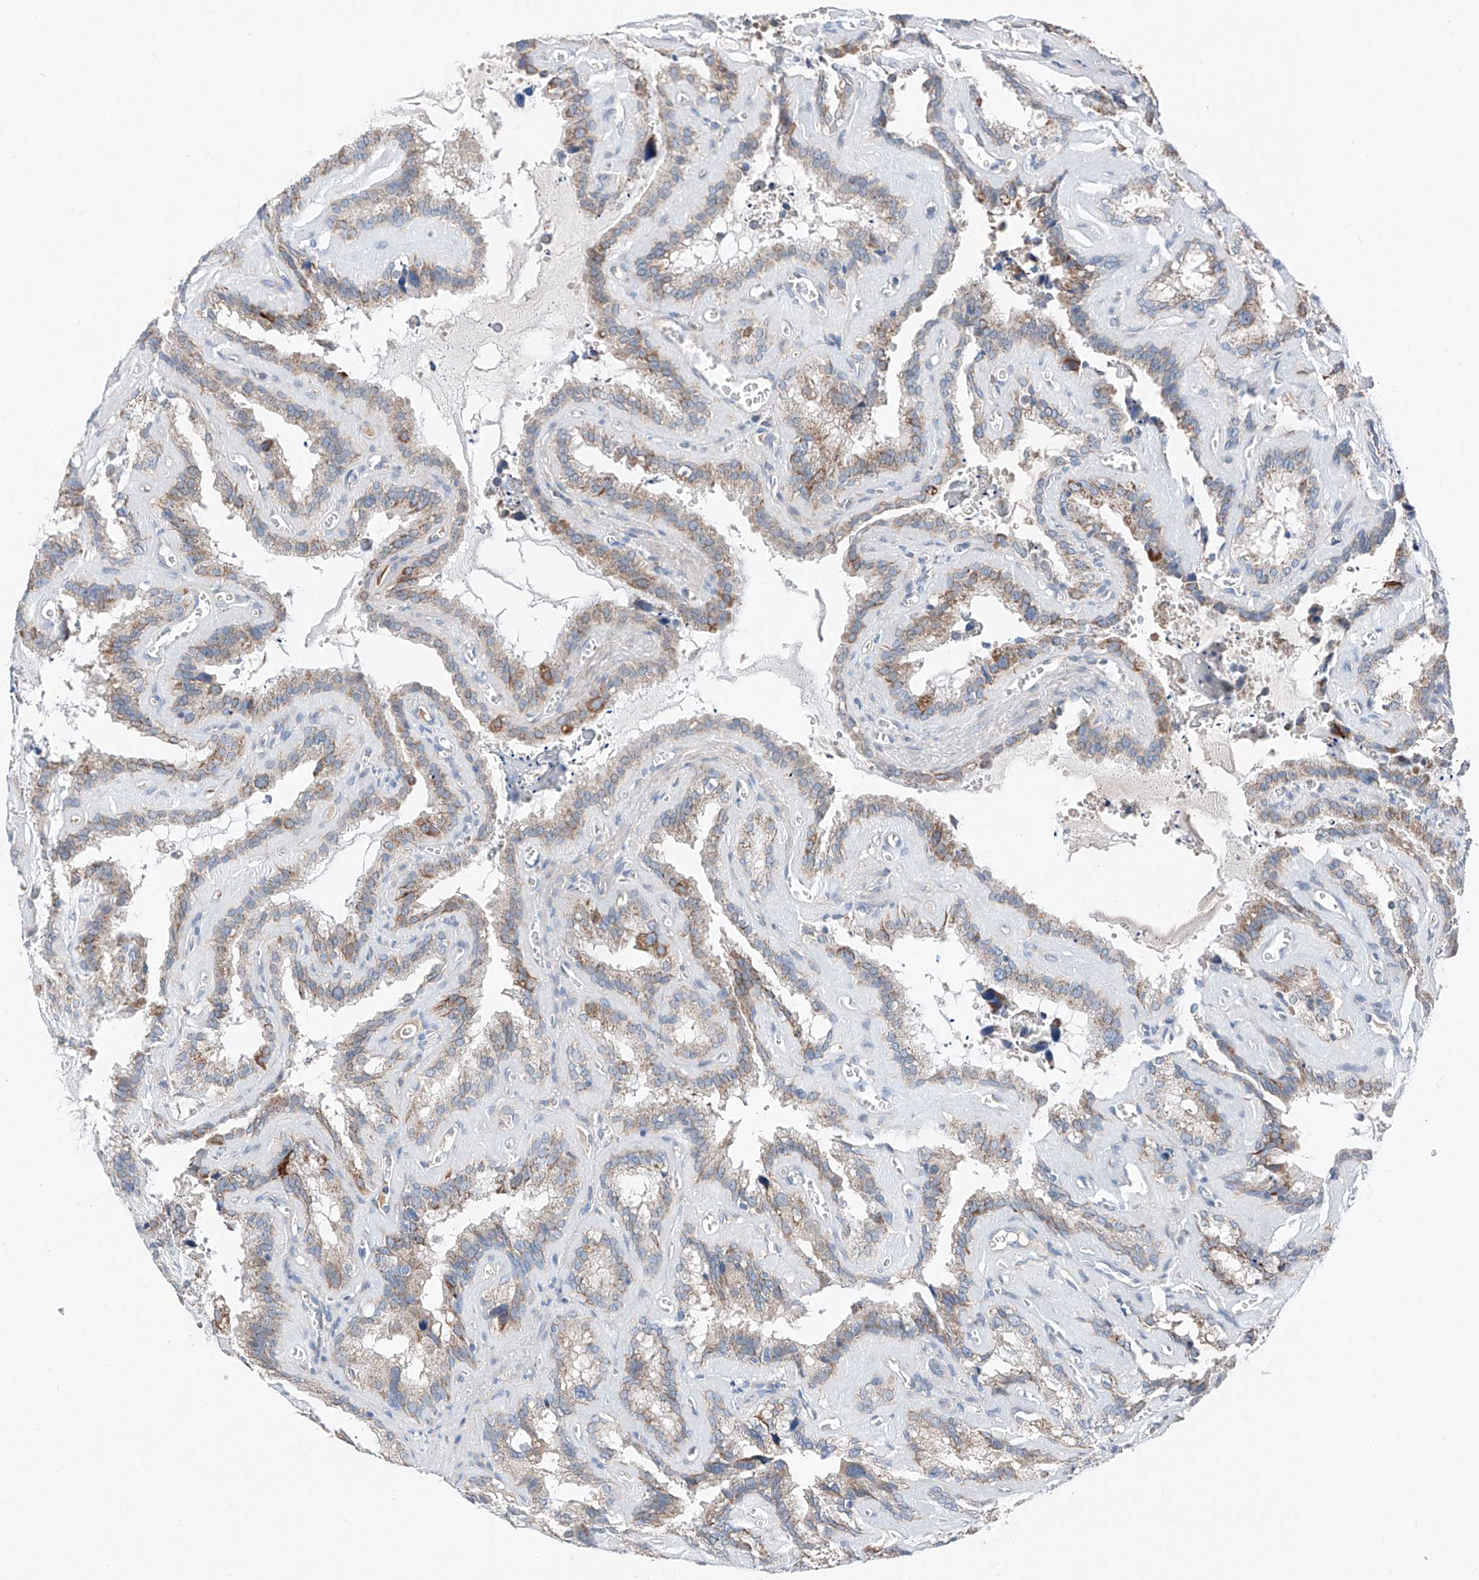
{"staining": {"intensity": "moderate", "quantity": "<25%", "location": "cytoplasmic/membranous"}, "tissue": "seminal vesicle", "cell_type": "Glandular cells", "image_type": "normal", "snomed": [{"axis": "morphology", "description": "Normal tissue, NOS"}, {"axis": "topography", "description": "Prostate"}, {"axis": "topography", "description": "Seminal veicle"}], "caption": "DAB immunohistochemical staining of normal seminal vesicle displays moderate cytoplasmic/membranous protein positivity in approximately <25% of glandular cells.", "gene": "MRAP", "patient": {"sex": "male", "age": 59}}